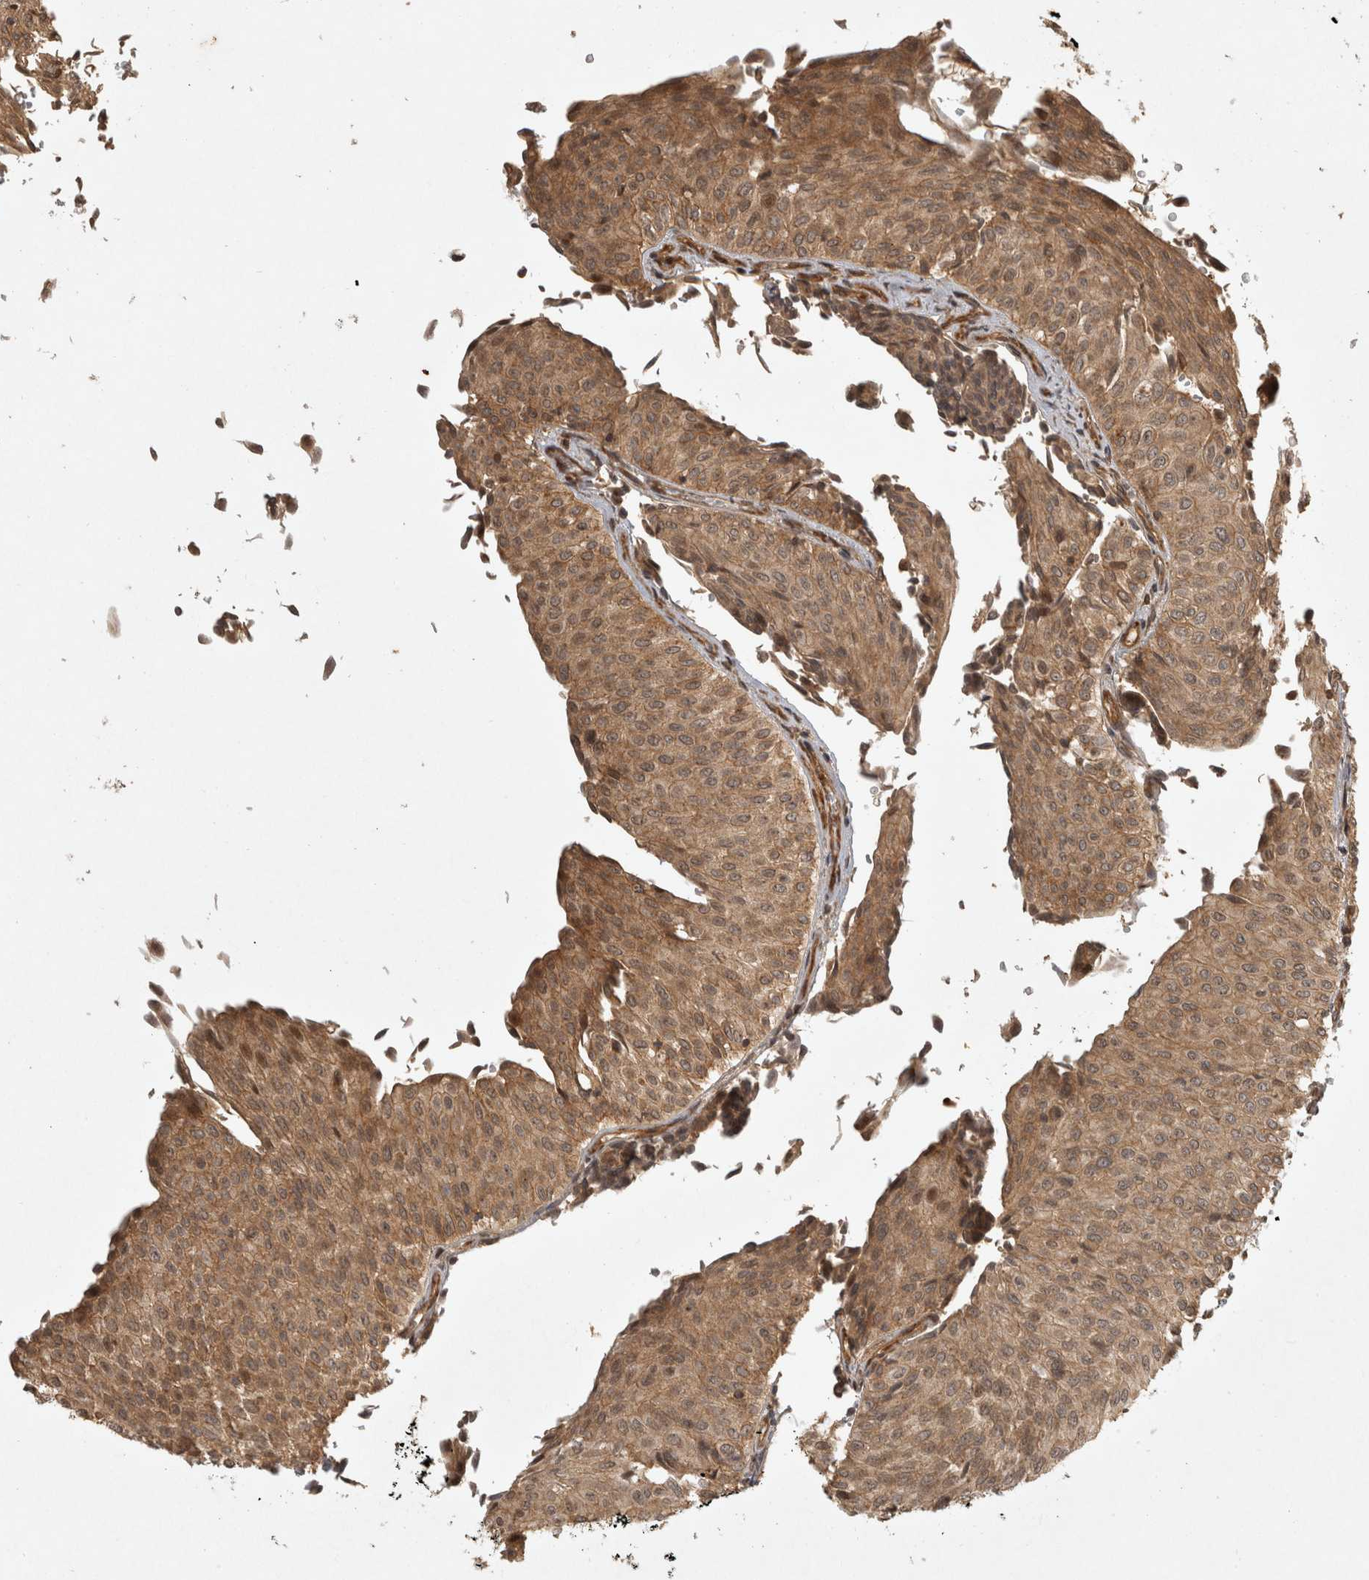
{"staining": {"intensity": "moderate", "quantity": ">75%", "location": "cytoplasmic/membranous"}, "tissue": "urothelial cancer", "cell_type": "Tumor cells", "image_type": "cancer", "snomed": [{"axis": "morphology", "description": "Urothelial carcinoma, Low grade"}, {"axis": "topography", "description": "Urinary bladder"}], "caption": "IHC staining of urothelial cancer, which shows medium levels of moderate cytoplasmic/membranous staining in approximately >75% of tumor cells indicating moderate cytoplasmic/membranous protein staining. The staining was performed using DAB (3,3'-diaminobenzidine) (brown) for protein detection and nuclei were counterstained in hematoxylin (blue).", "gene": "CAMSAP2", "patient": {"sex": "male", "age": 78}}